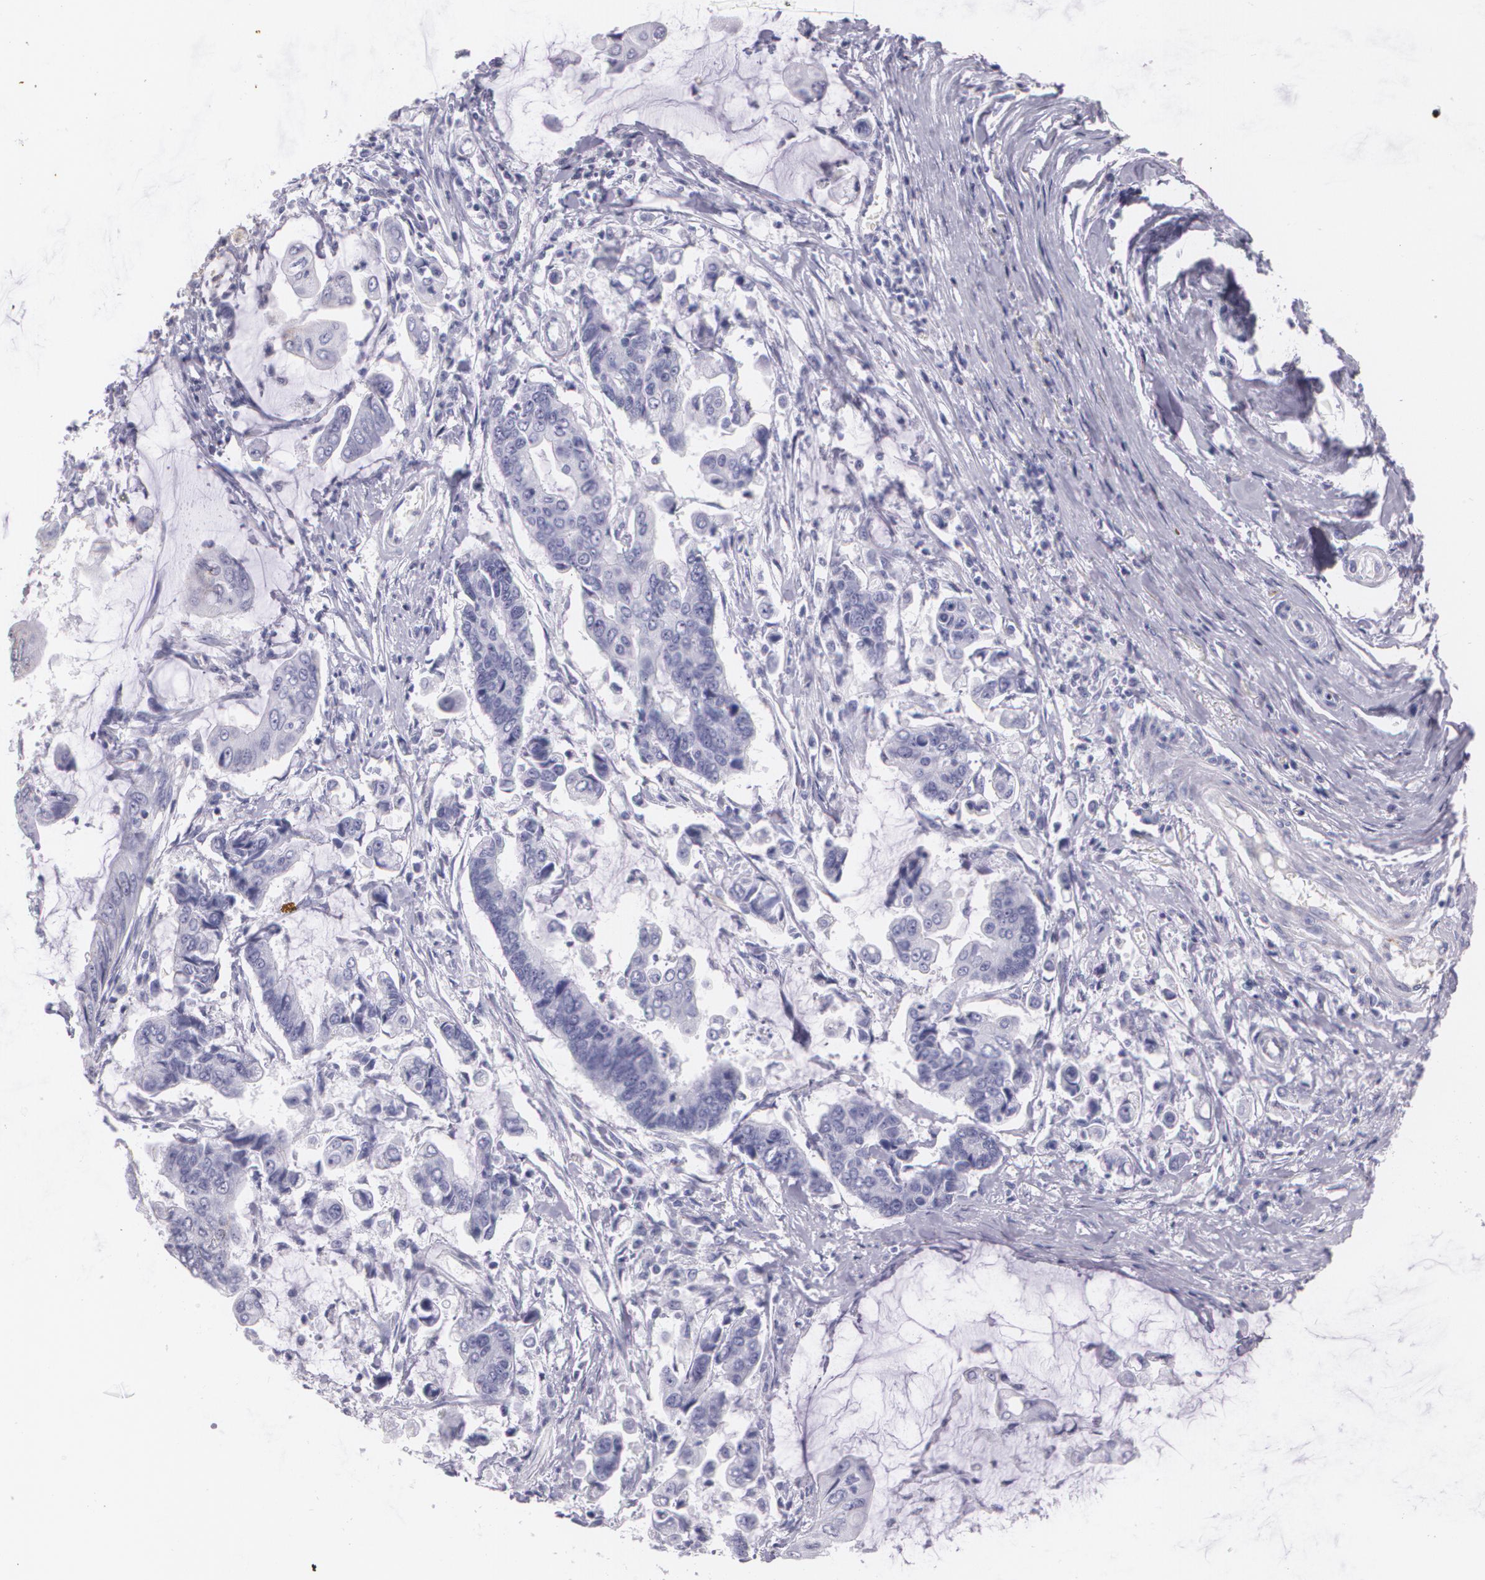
{"staining": {"intensity": "negative", "quantity": "none", "location": "none"}, "tissue": "stomach cancer", "cell_type": "Tumor cells", "image_type": "cancer", "snomed": [{"axis": "morphology", "description": "Adenocarcinoma, NOS"}, {"axis": "topography", "description": "Stomach, upper"}], "caption": "High power microscopy photomicrograph of an immunohistochemistry (IHC) micrograph of stomach adenocarcinoma, revealing no significant expression in tumor cells.", "gene": "DLG4", "patient": {"sex": "male", "age": 80}}